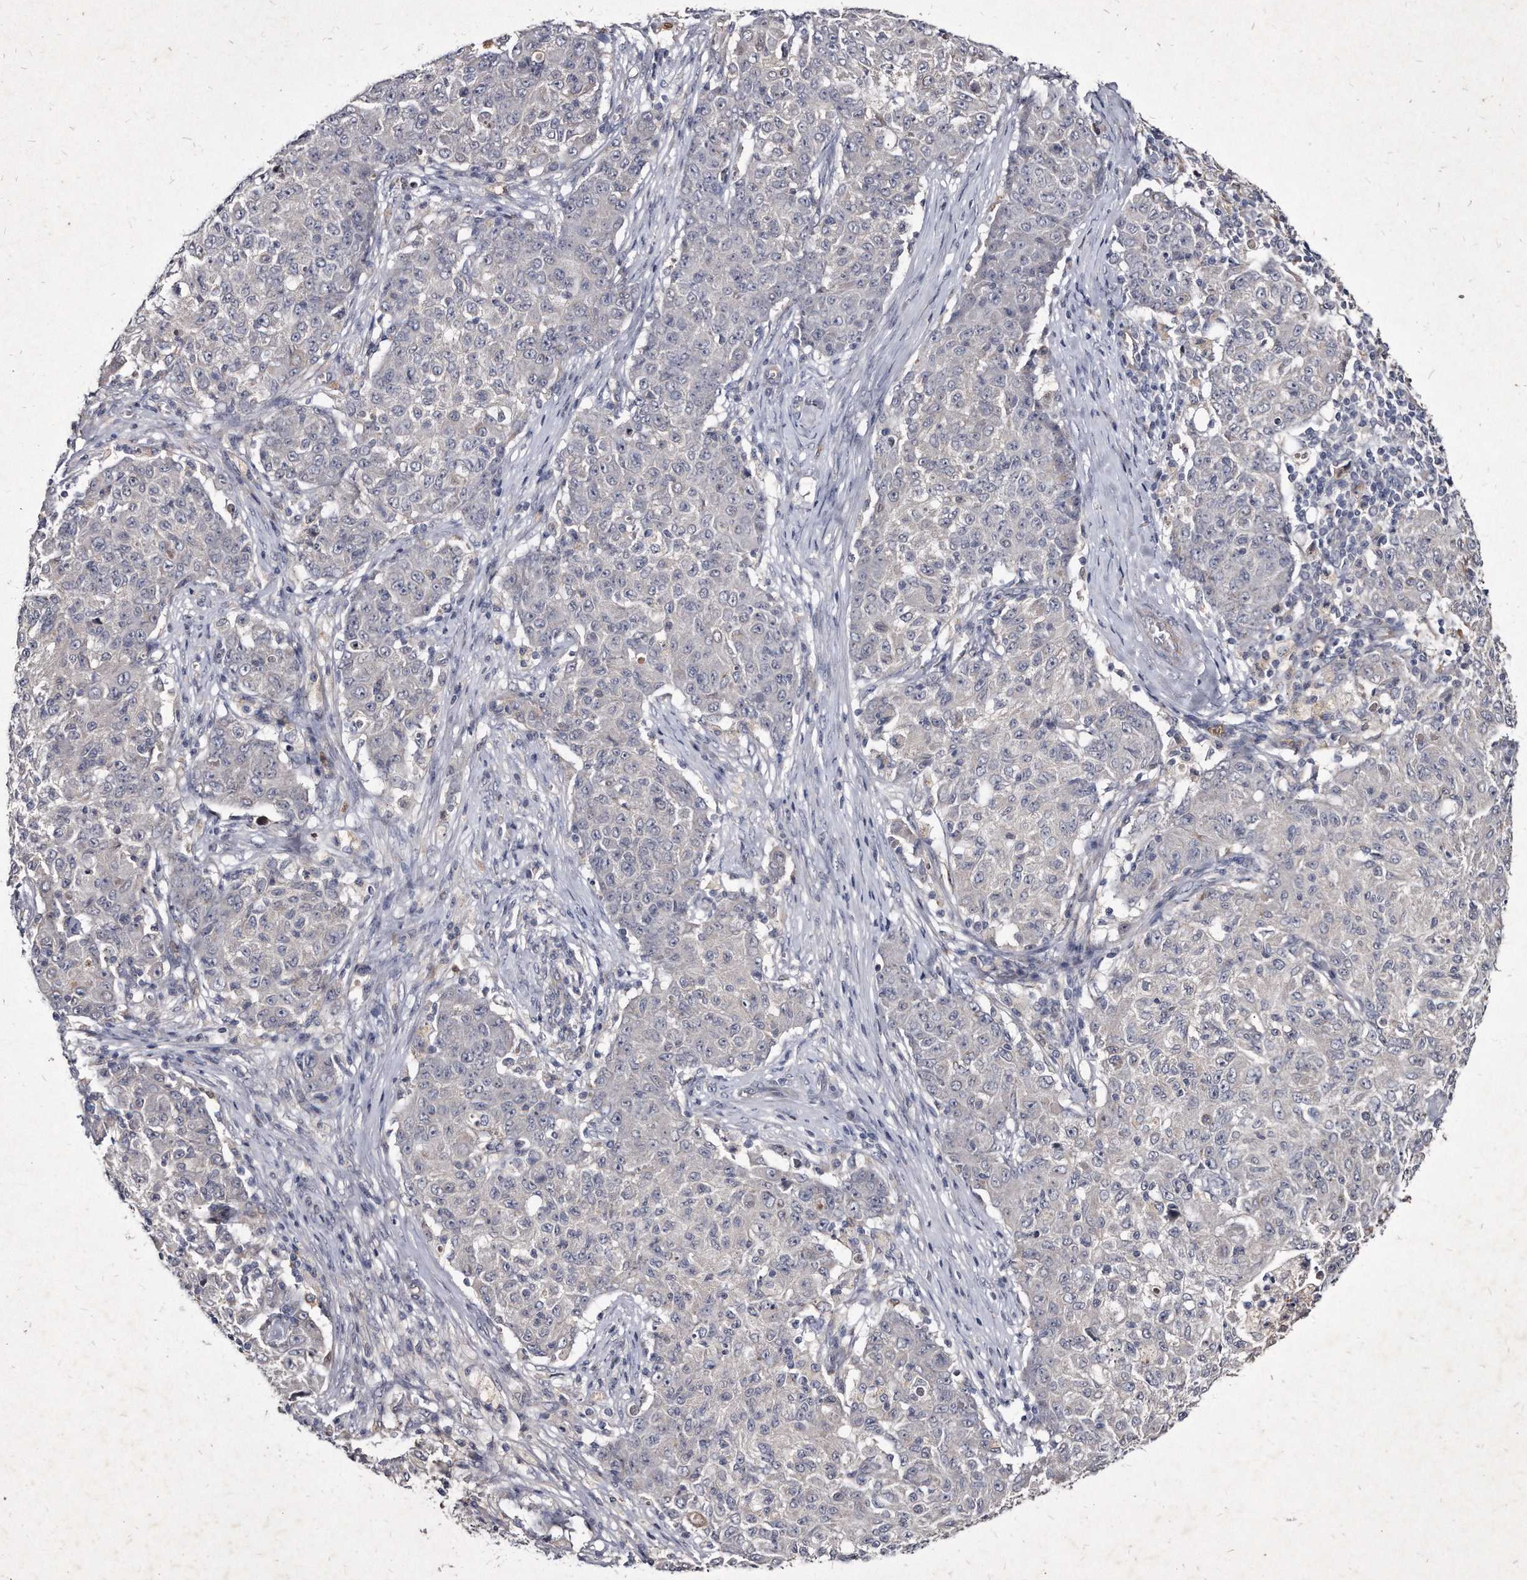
{"staining": {"intensity": "negative", "quantity": "none", "location": "none"}, "tissue": "ovarian cancer", "cell_type": "Tumor cells", "image_type": "cancer", "snomed": [{"axis": "morphology", "description": "Carcinoma, endometroid"}, {"axis": "topography", "description": "Ovary"}], "caption": "High power microscopy image of an immunohistochemistry (IHC) histopathology image of ovarian cancer, revealing no significant positivity in tumor cells.", "gene": "KLHDC3", "patient": {"sex": "female", "age": 42}}